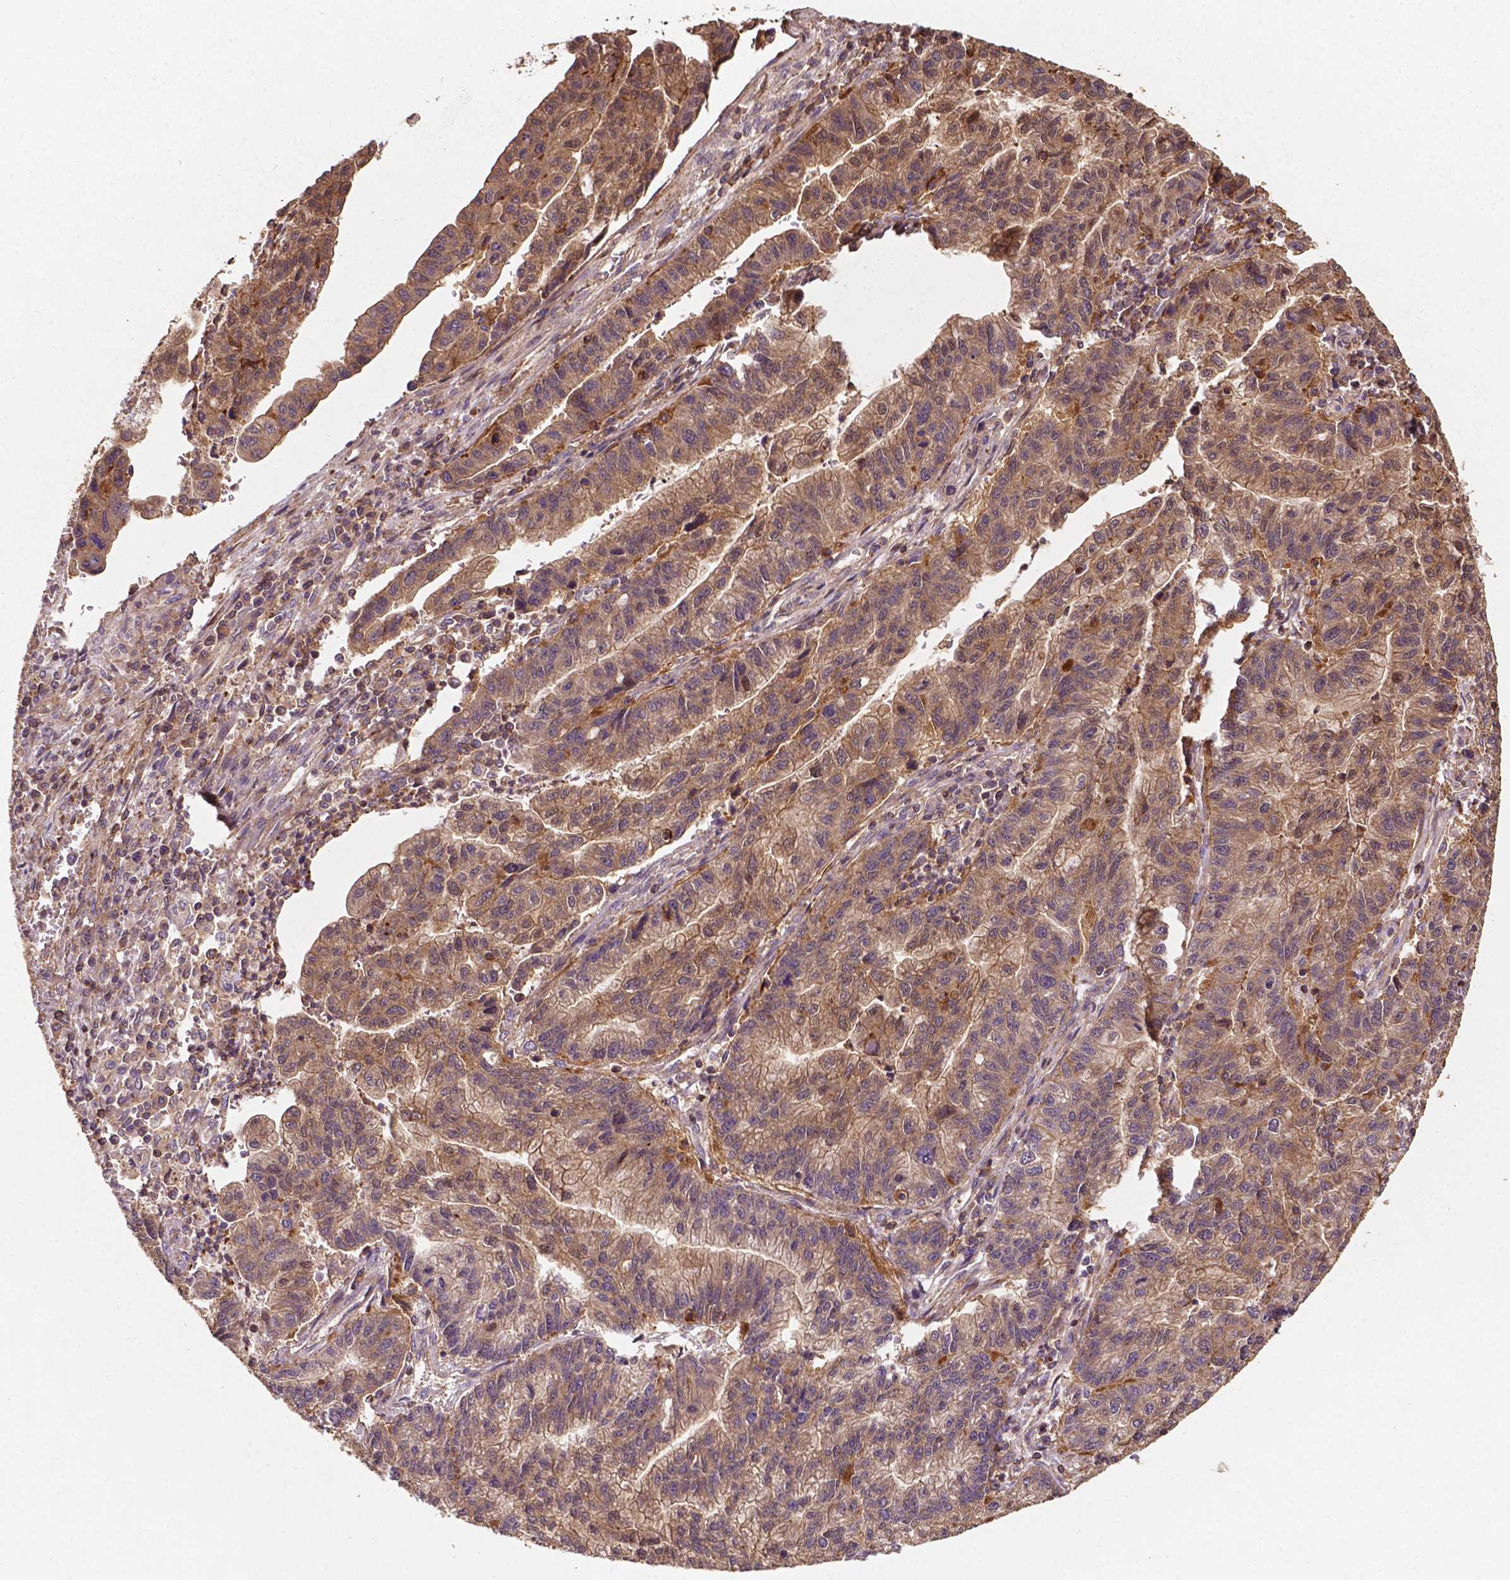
{"staining": {"intensity": "weak", "quantity": "25%-75%", "location": "cytoplasmic/membranous"}, "tissue": "stomach cancer", "cell_type": "Tumor cells", "image_type": "cancer", "snomed": [{"axis": "morphology", "description": "Adenocarcinoma, NOS"}, {"axis": "topography", "description": "Stomach"}], "caption": "Stomach adenocarcinoma stained with a brown dye displays weak cytoplasmic/membranous positive staining in approximately 25%-75% of tumor cells.", "gene": "ZMYND19", "patient": {"sex": "male", "age": 83}}